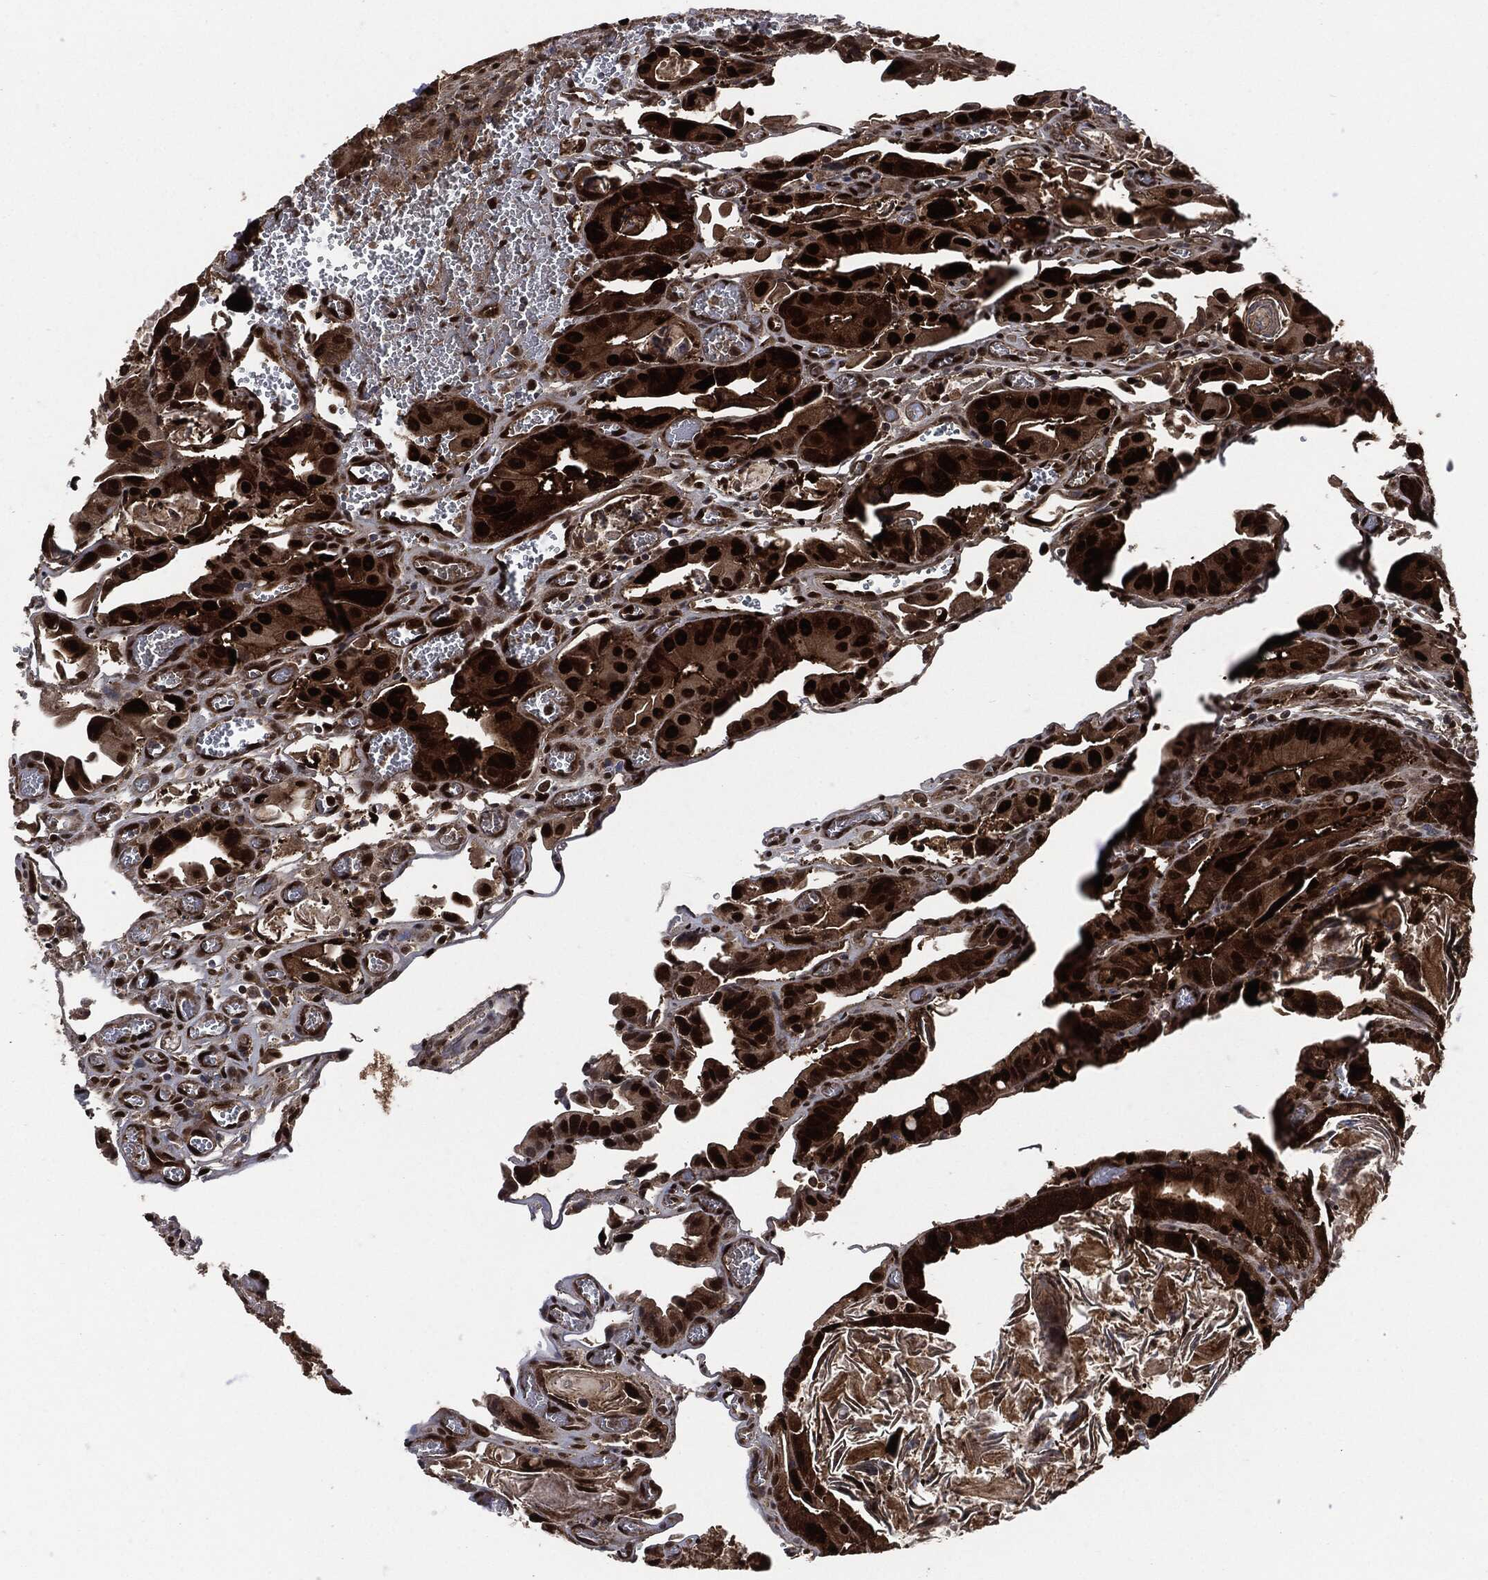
{"staining": {"intensity": "strong", "quantity": ">75%", "location": "nuclear"}, "tissue": "colorectal cancer", "cell_type": "Tumor cells", "image_type": "cancer", "snomed": [{"axis": "morphology", "description": "Adenocarcinoma, NOS"}, {"axis": "topography", "description": "Rectum"}], "caption": "Protein expression analysis of colorectal cancer (adenocarcinoma) shows strong nuclear positivity in approximately >75% of tumor cells.", "gene": "DCTN1", "patient": {"sex": "male", "age": 64}}